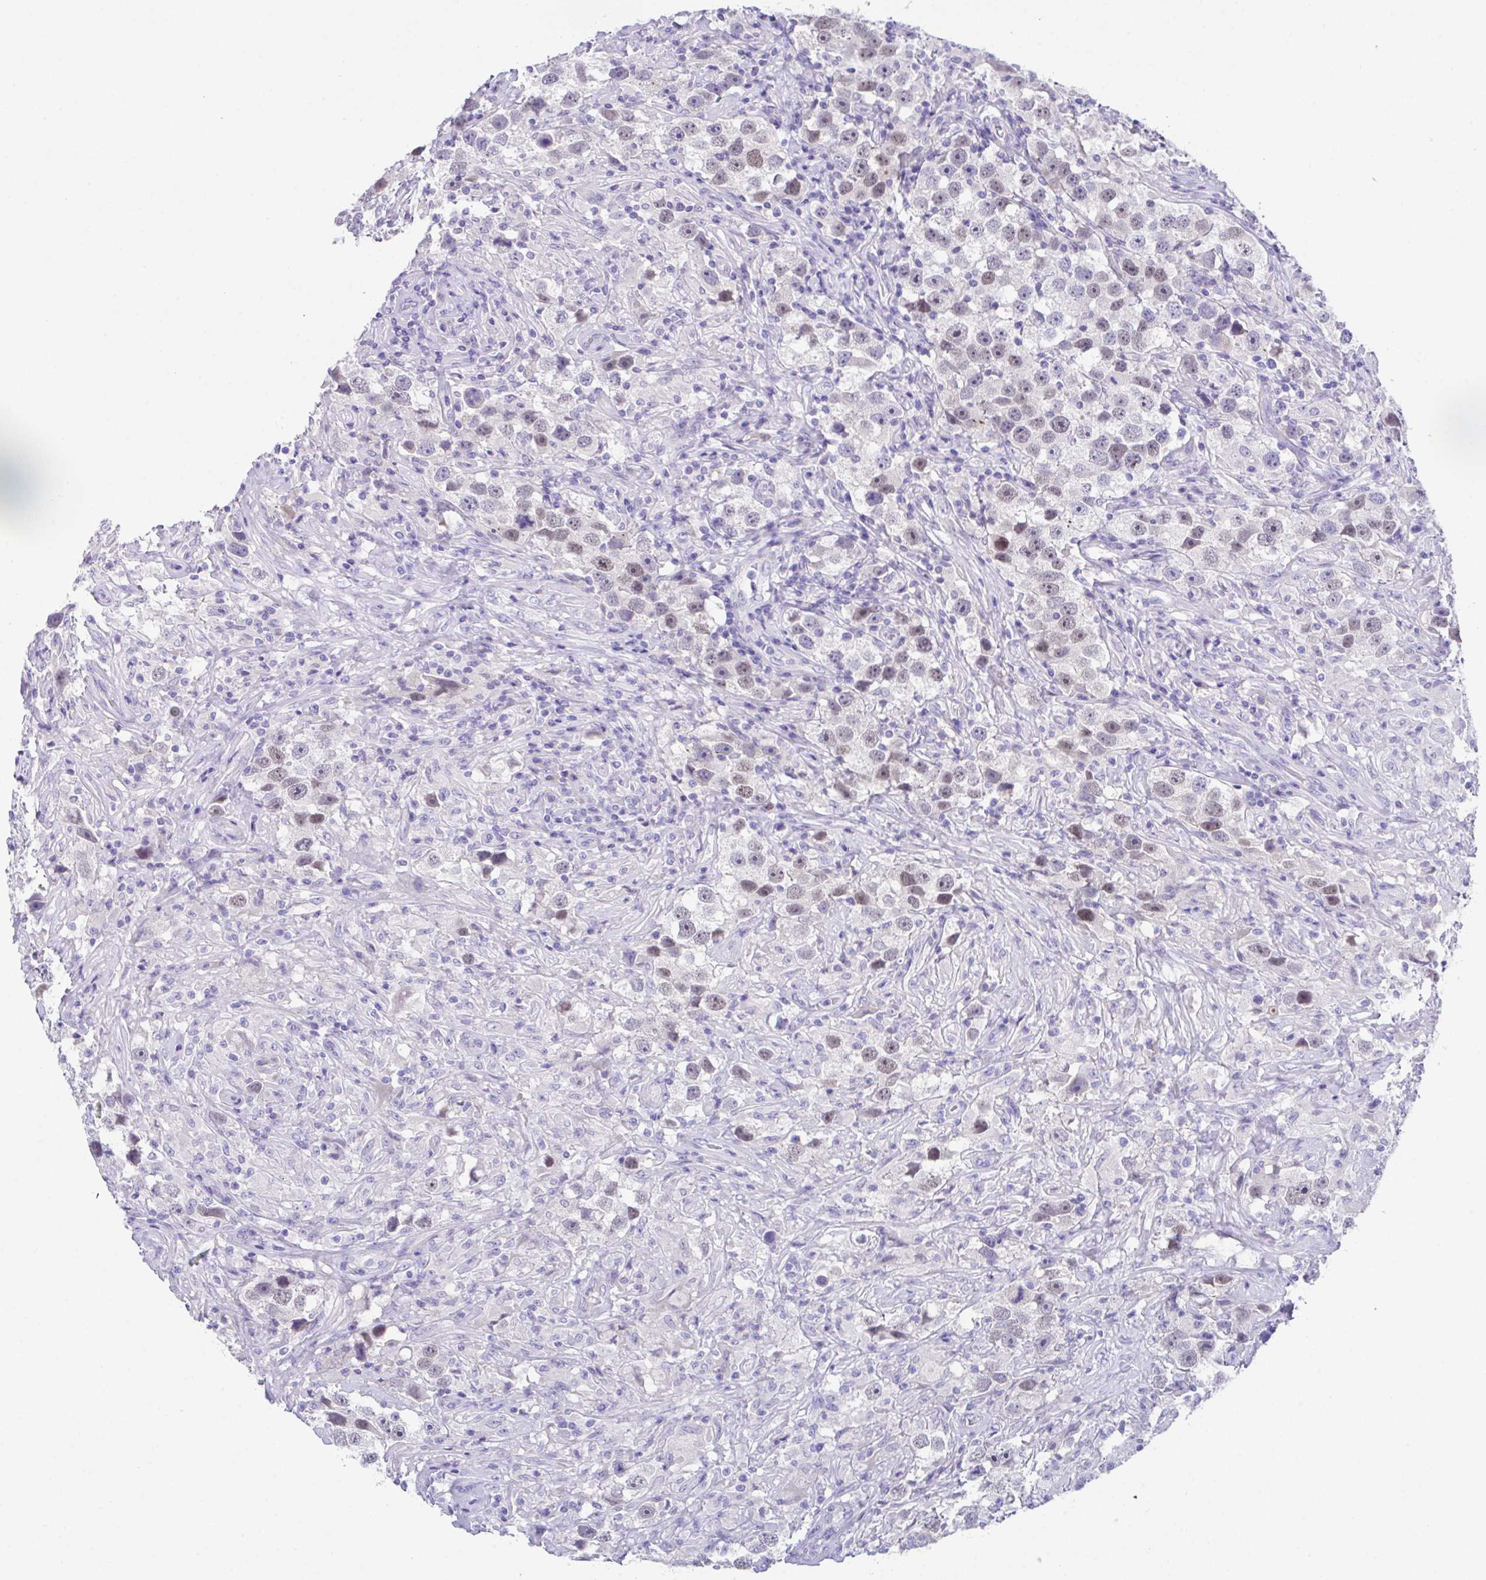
{"staining": {"intensity": "moderate", "quantity": ">75%", "location": "nuclear"}, "tissue": "testis cancer", "cell_type": "Tumor cells", "image_type": "cancer", "snomed": [{"axis": "morphology", "description": "Seminoma, NOS"}, {"axis": "topography", "description": "Testis"}], "caption": "Immunohistochemical staining of human testis cancer (seminoma) displays medium levels of moderate nuclear expression in approximately >75% of tumor cells.", "gene": "HACD4", "patient": {"sex": "male", "age": 49}}